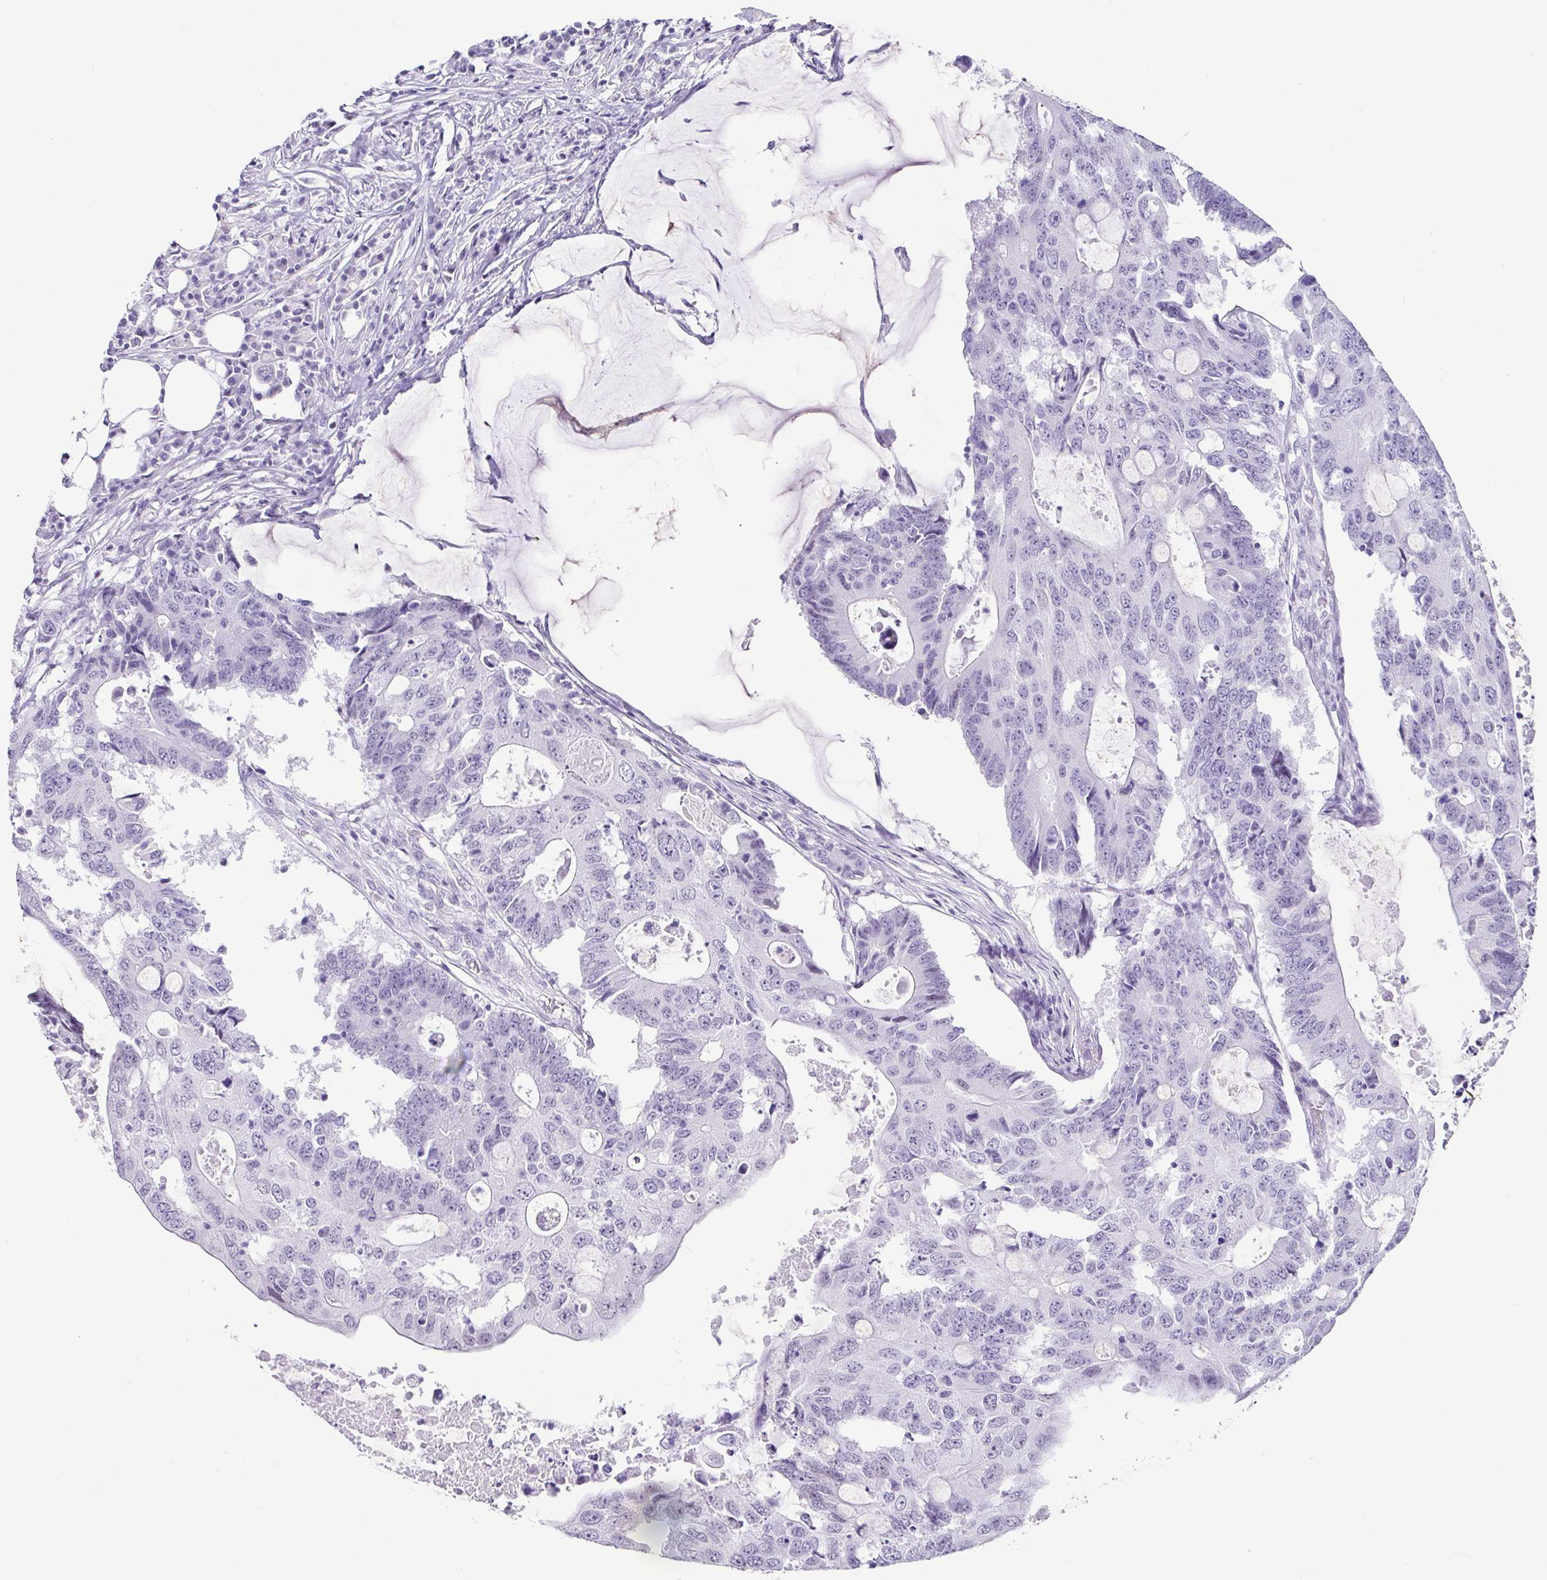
{"staining": {"intensity": "negative", "quantity": "none", "location": "none"}, "tissue": "colorectal cancer", "cell_type": "Tumor cells", "image_type": "cancer", "snomed": [{"axis": "morphology", "description": "Adenocarcinoma, NOS"}, {"axis": "topography", "description": "Colon"}], "caption": "Micrograph shows no protein expression in tumor cells of colorectal adenocarcinoma tissue.", "gene": "ESX1", "patient": {"sex": "male", "age": 71}}